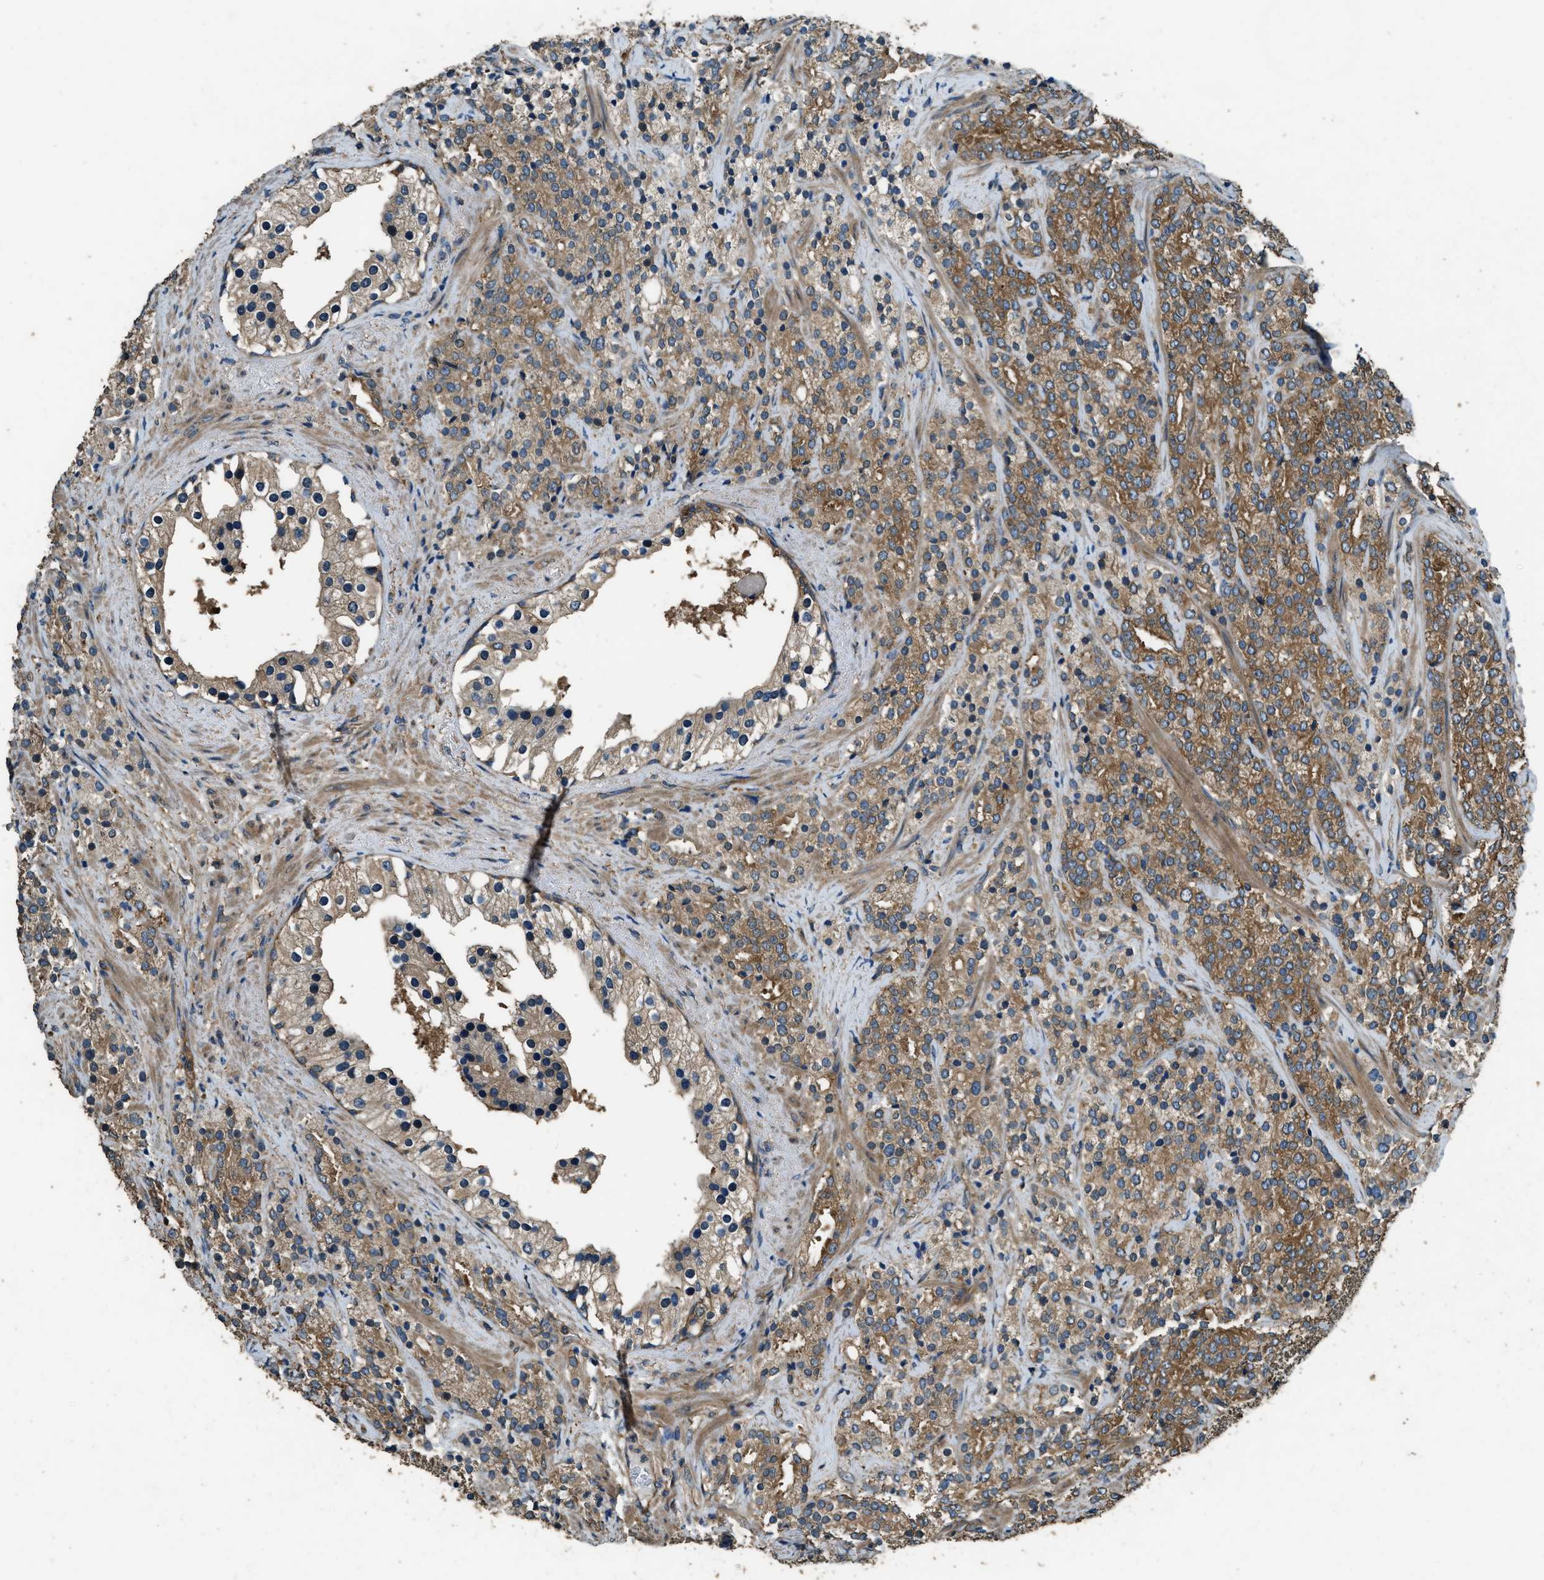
{"staining": {"intensity": "moderate", "quantity": ">75%", "location": "cytoplasmic/membranous"}, "tissue": "prostate cancer", "cell_type": "Tumor cells", "image_type": "cancer", "snomed": [{"axis": "morphology", "description": "Adenocarcinoma, High grade"}, {"axis": "topography", "description": "Prostate"}], "caption": "Prostate adenocarcinoma (high-grade) stained with DAB (3,3'-diaminobenzidine) immunohistochemistry (IHC) demonstrates medium levels of moderate cytoplasmic/membranous staining in approximately >75% of tumor cells.", "gene": "MARS1", "patient": {"sex": "male", "age": 71}}